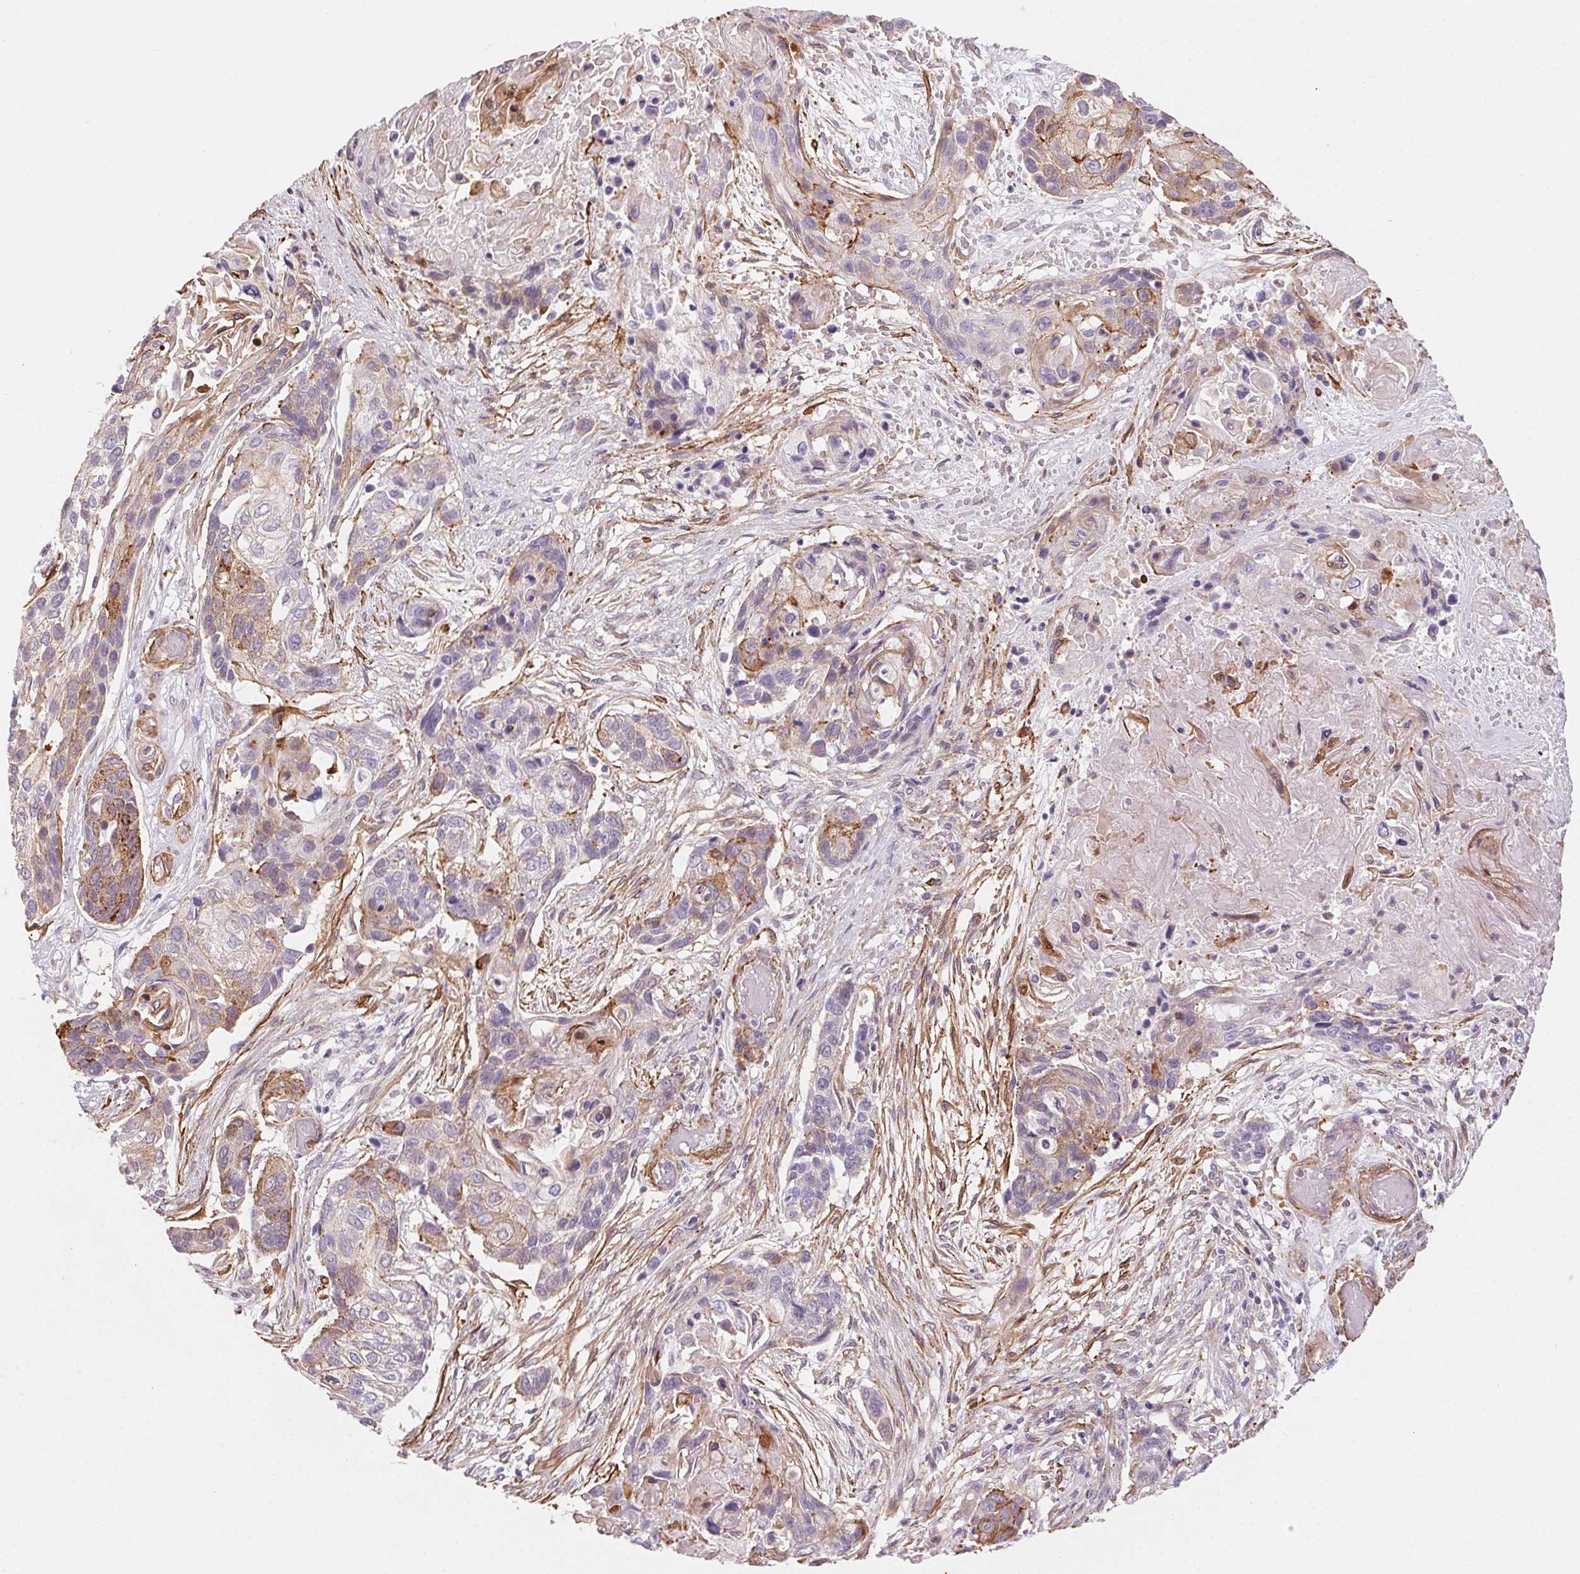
{"staining": {"intensity": "weak", "quantity": "<25%", "location": "cytoplasmic/membranous"}, "tissue": "lung cancer", "cell_type": "Tumor cells", "image_type": "cancer", "snomed": [{"axis": "morphology", "description": "Squamous cell carcinoma, NOS"}, {"axis": "topography", "description": "Lung"}], "caption": "This micrograph is of lung cancer stained with IHC to label a protein in brown with the nuclei are counter-stained blue. There is no staining in tumor cells.", "gene": "GPX8", "patient": {"sex": "male", "age": 69}}